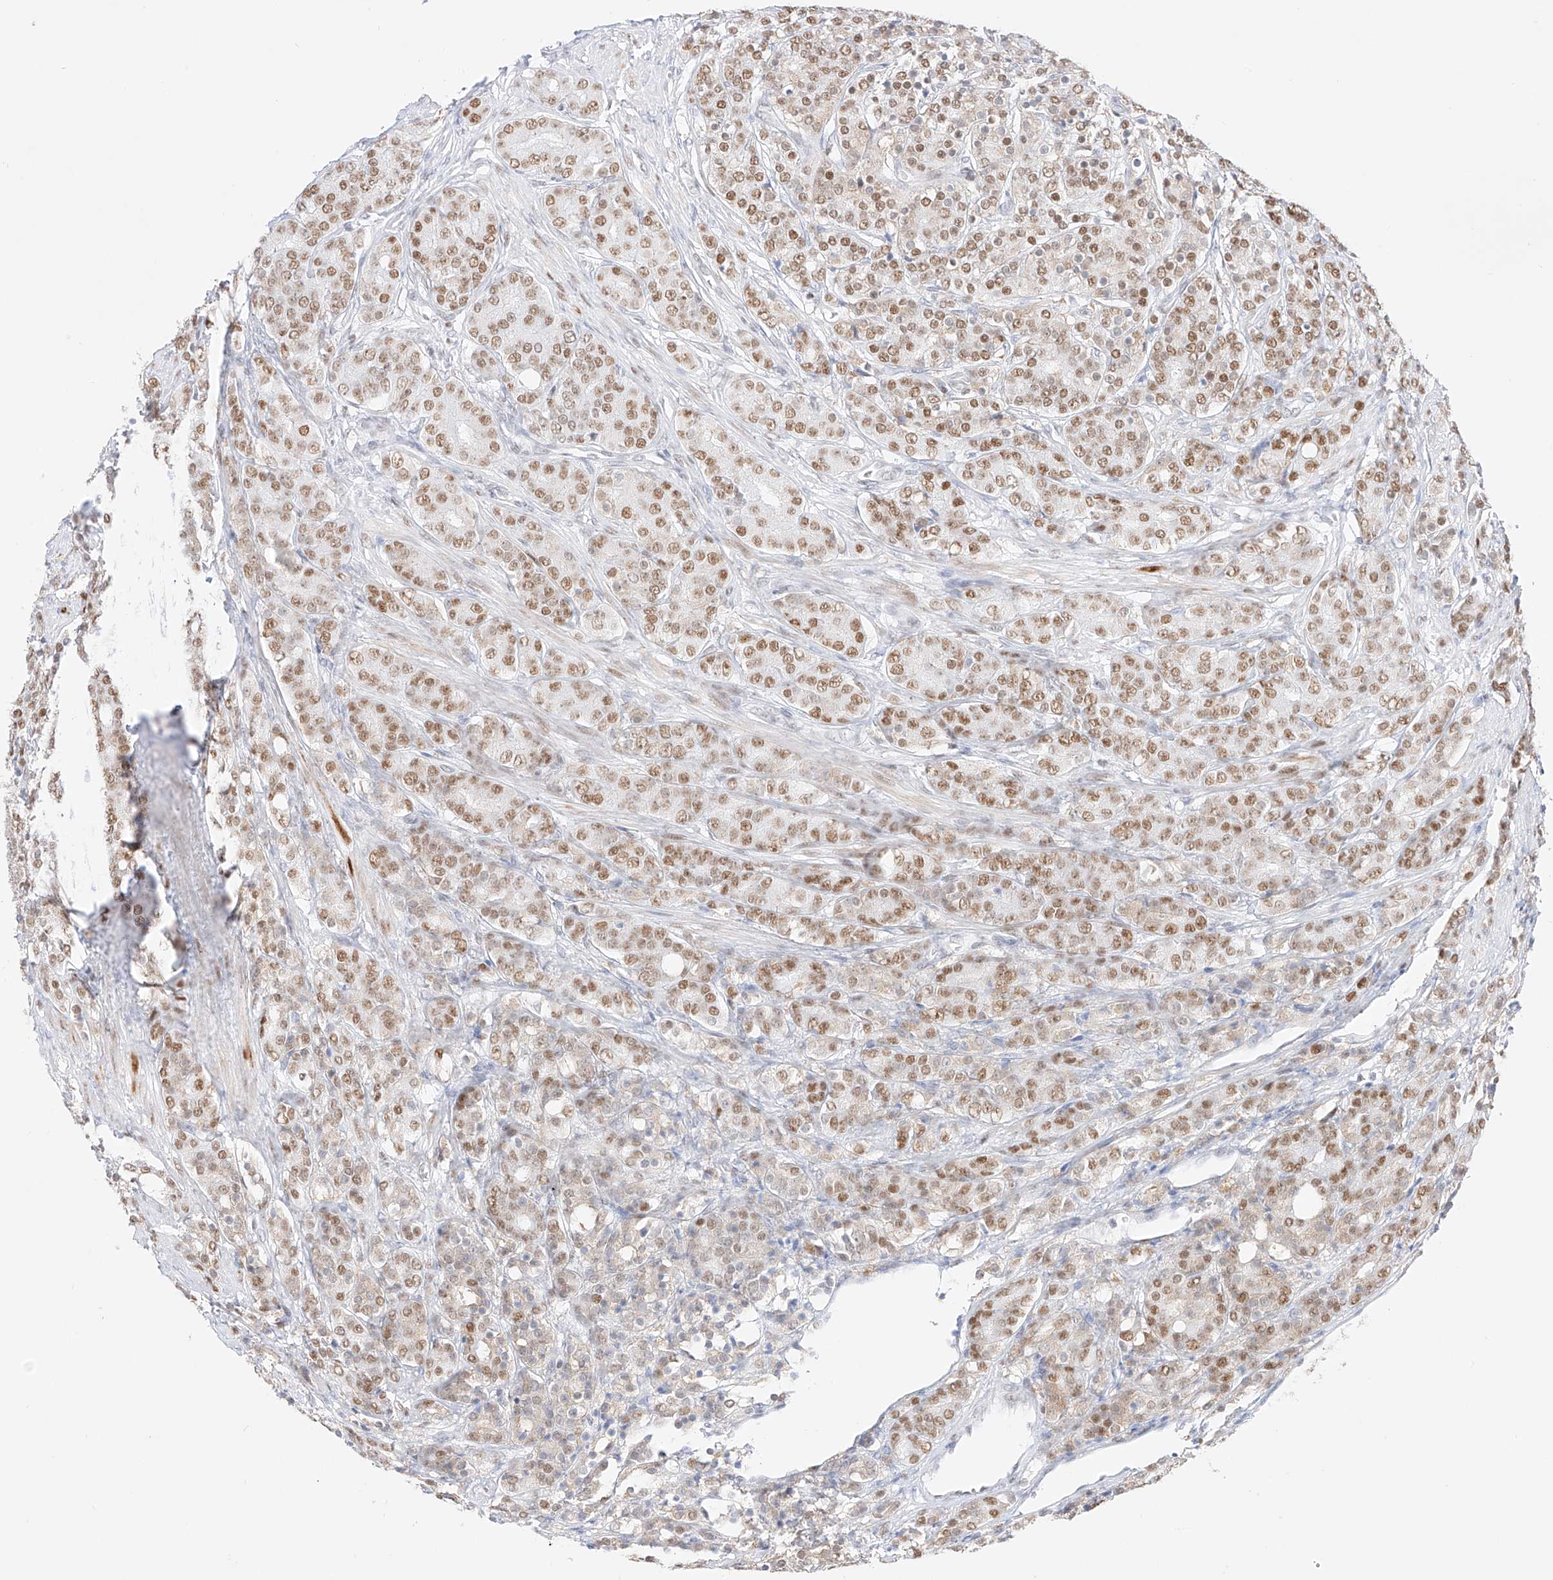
{"staining": {"intensity": "moderate", "quantity": ">75%", "location": "nuclear"}, "tissue": "prostate cancer", "cell_type": "Tumor cells", "image_type": "cancer", "snomed": [{"axis": "morphology", "description": "Adenocarcinoma, High grade"}, {"axis": "topography", "description": "Prostate"}], "caption": "Prostate high-grade adenocarcinoma was stained to show a protein in brown. There is medium levels of moderate nuclear expression in about >75% of tumor cells.", "gene": "APIP", "patient": {"sex": "male", "age": 62}}